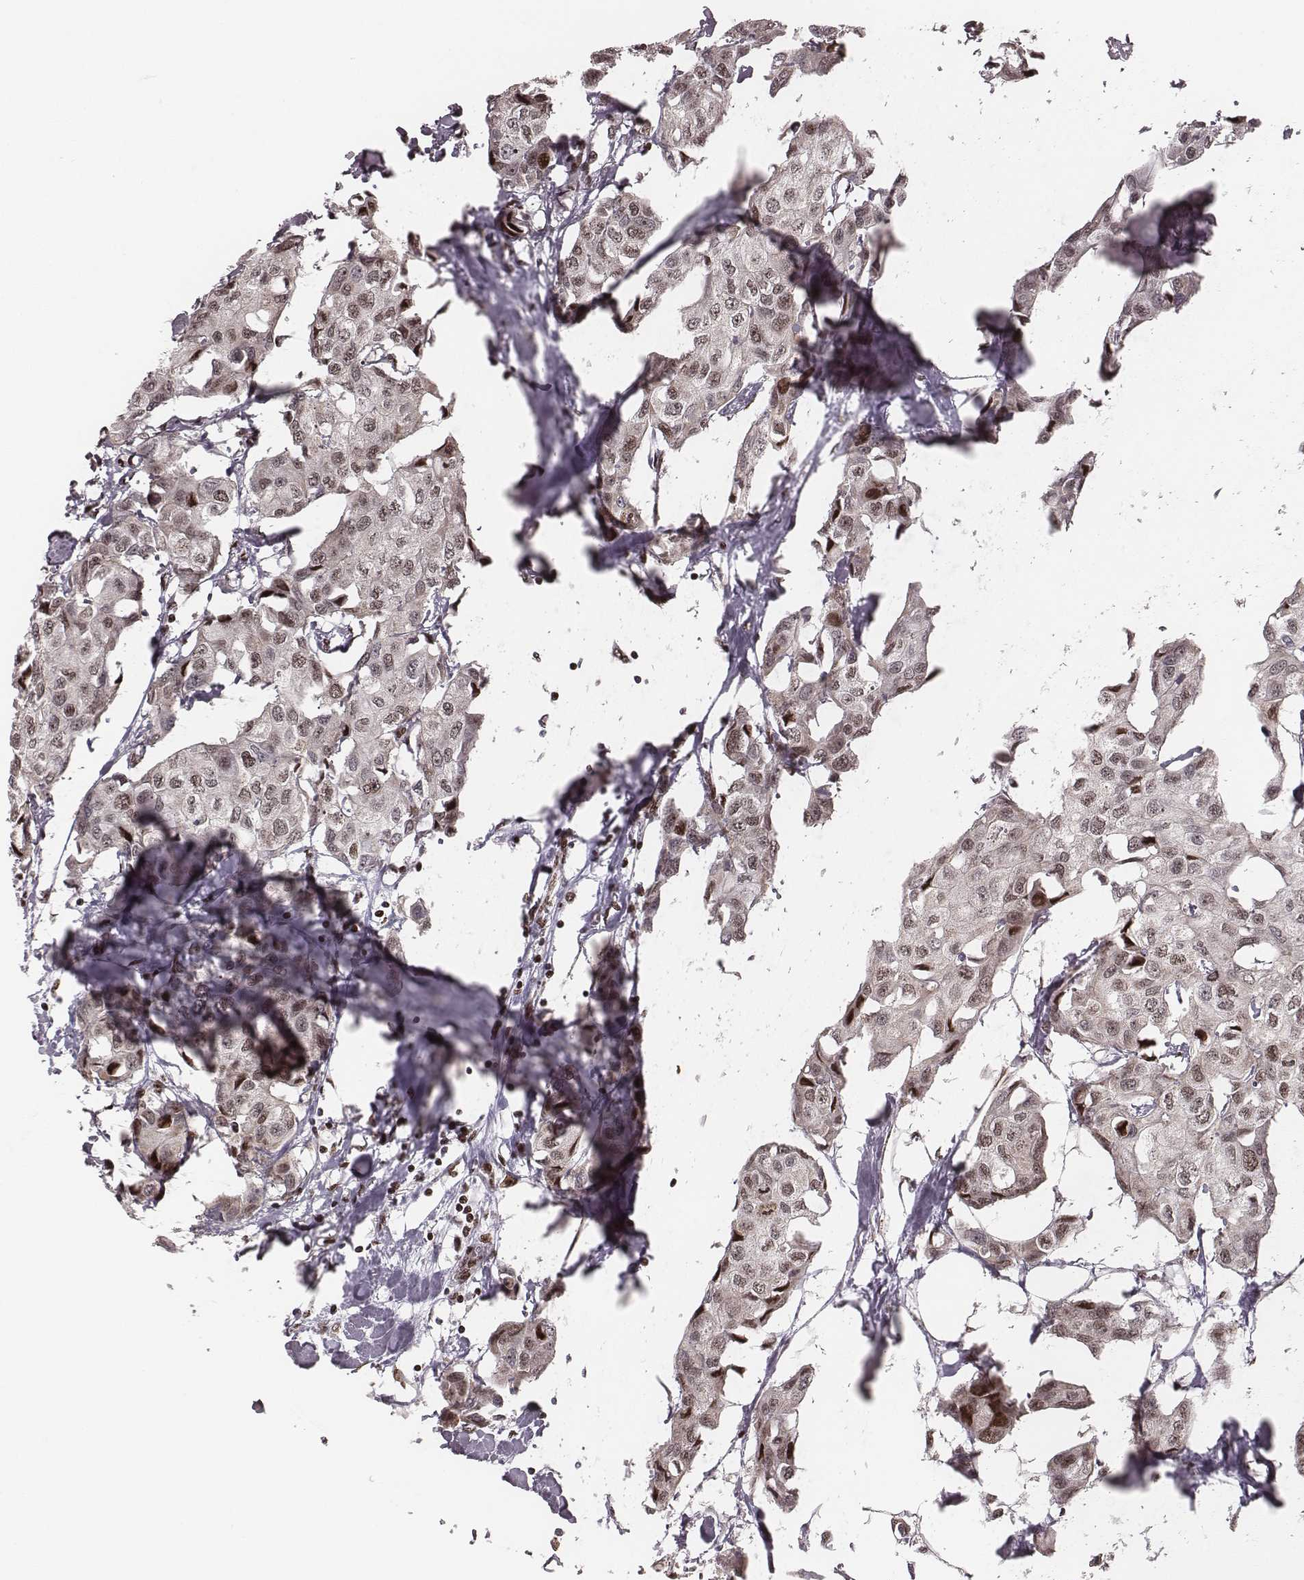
{"staining": {"intensity": "weak", "quantity": "25%-75%", "location": "cytoplasmic/membranous,nuclear"}, "tissue": "breast cancer", "cell_type": "Tumor cells", "image_type": "cancer", "snomed": [{"axis": "morphology", "description": "Duct carcinoma"}, {"axis": "topography", "description": "Breast"}], "caption": "IHC staining of invasive ductal carcinoma (breast), which shows low levels of weak cytoplasmic/membranous and nuclear positivity in about 25%-75% of tumor cells indicating weak cytoplasmic/membranous and nuclear protein expression. The staining was performed using DAB (brown) for protein detection and nuclei were counterstained in hematoxylin (blue).", "gene": "VRK3", "patient": {"sex": "female", "age": 80}}